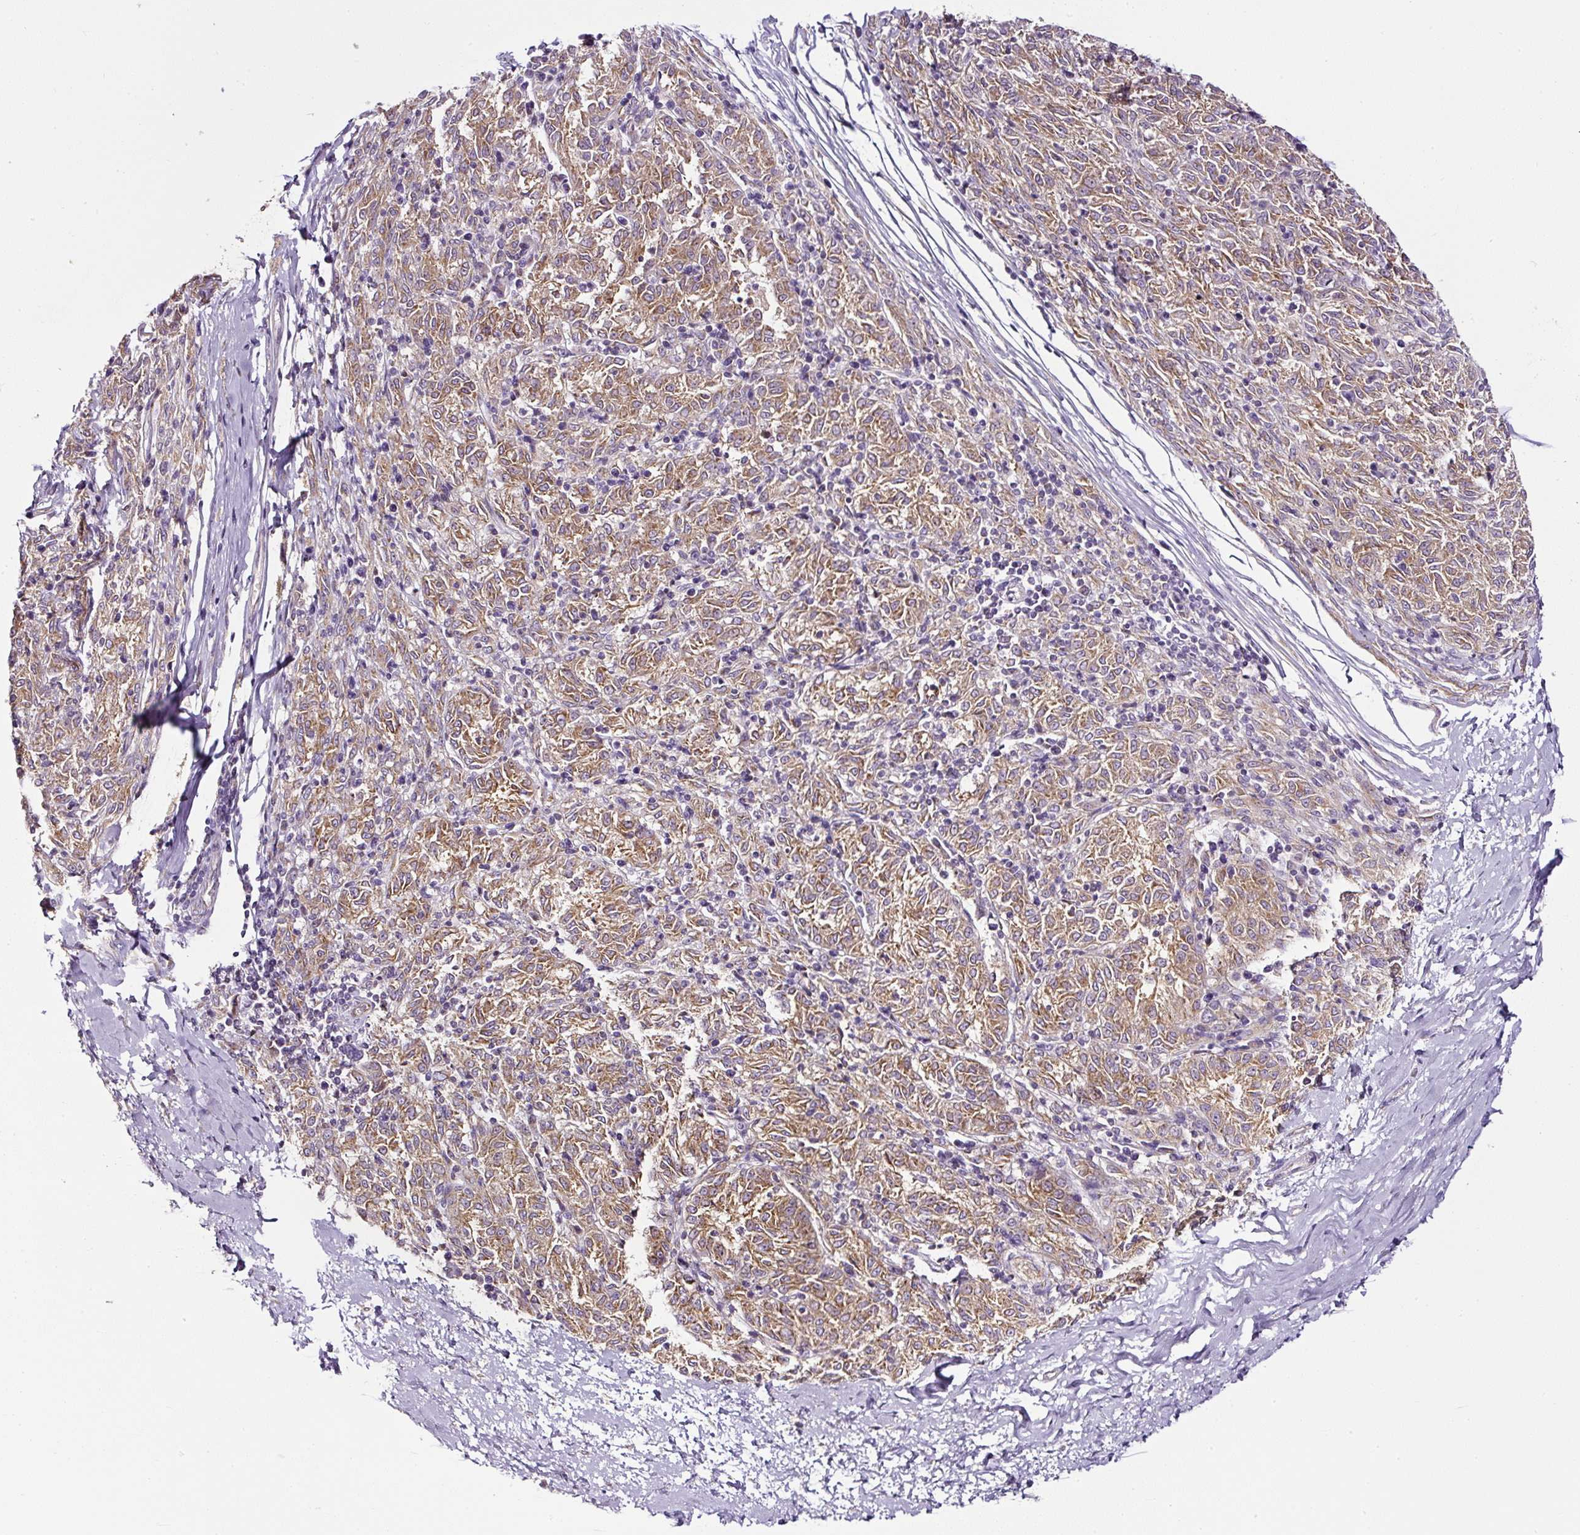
{"staining": {"intensity": "moderate", "quantity": ">75%", "location": "cytoplasmic/membranous"}, "tissue": "melanoma", "cell_type": "Tumor cells", "image_type": "cancer", "snomed": [{"axis": "morphology", "description": "Malignant melanoma, NOS"}, {"axis": "topography", "description": "Skin"}], "caption": "Immunohistochemistry (IHC) image of neoplastic tissue: human melanoma stained using immunohistochemistry displays medium levels of moderate protein expression localized specifically in the cytoplasmic/membranous of tumor cells, appearing as a cytoplasmic/membranous brown color.", "gene": "HPS4", "patient": {"sex": "female", "age": 72}}